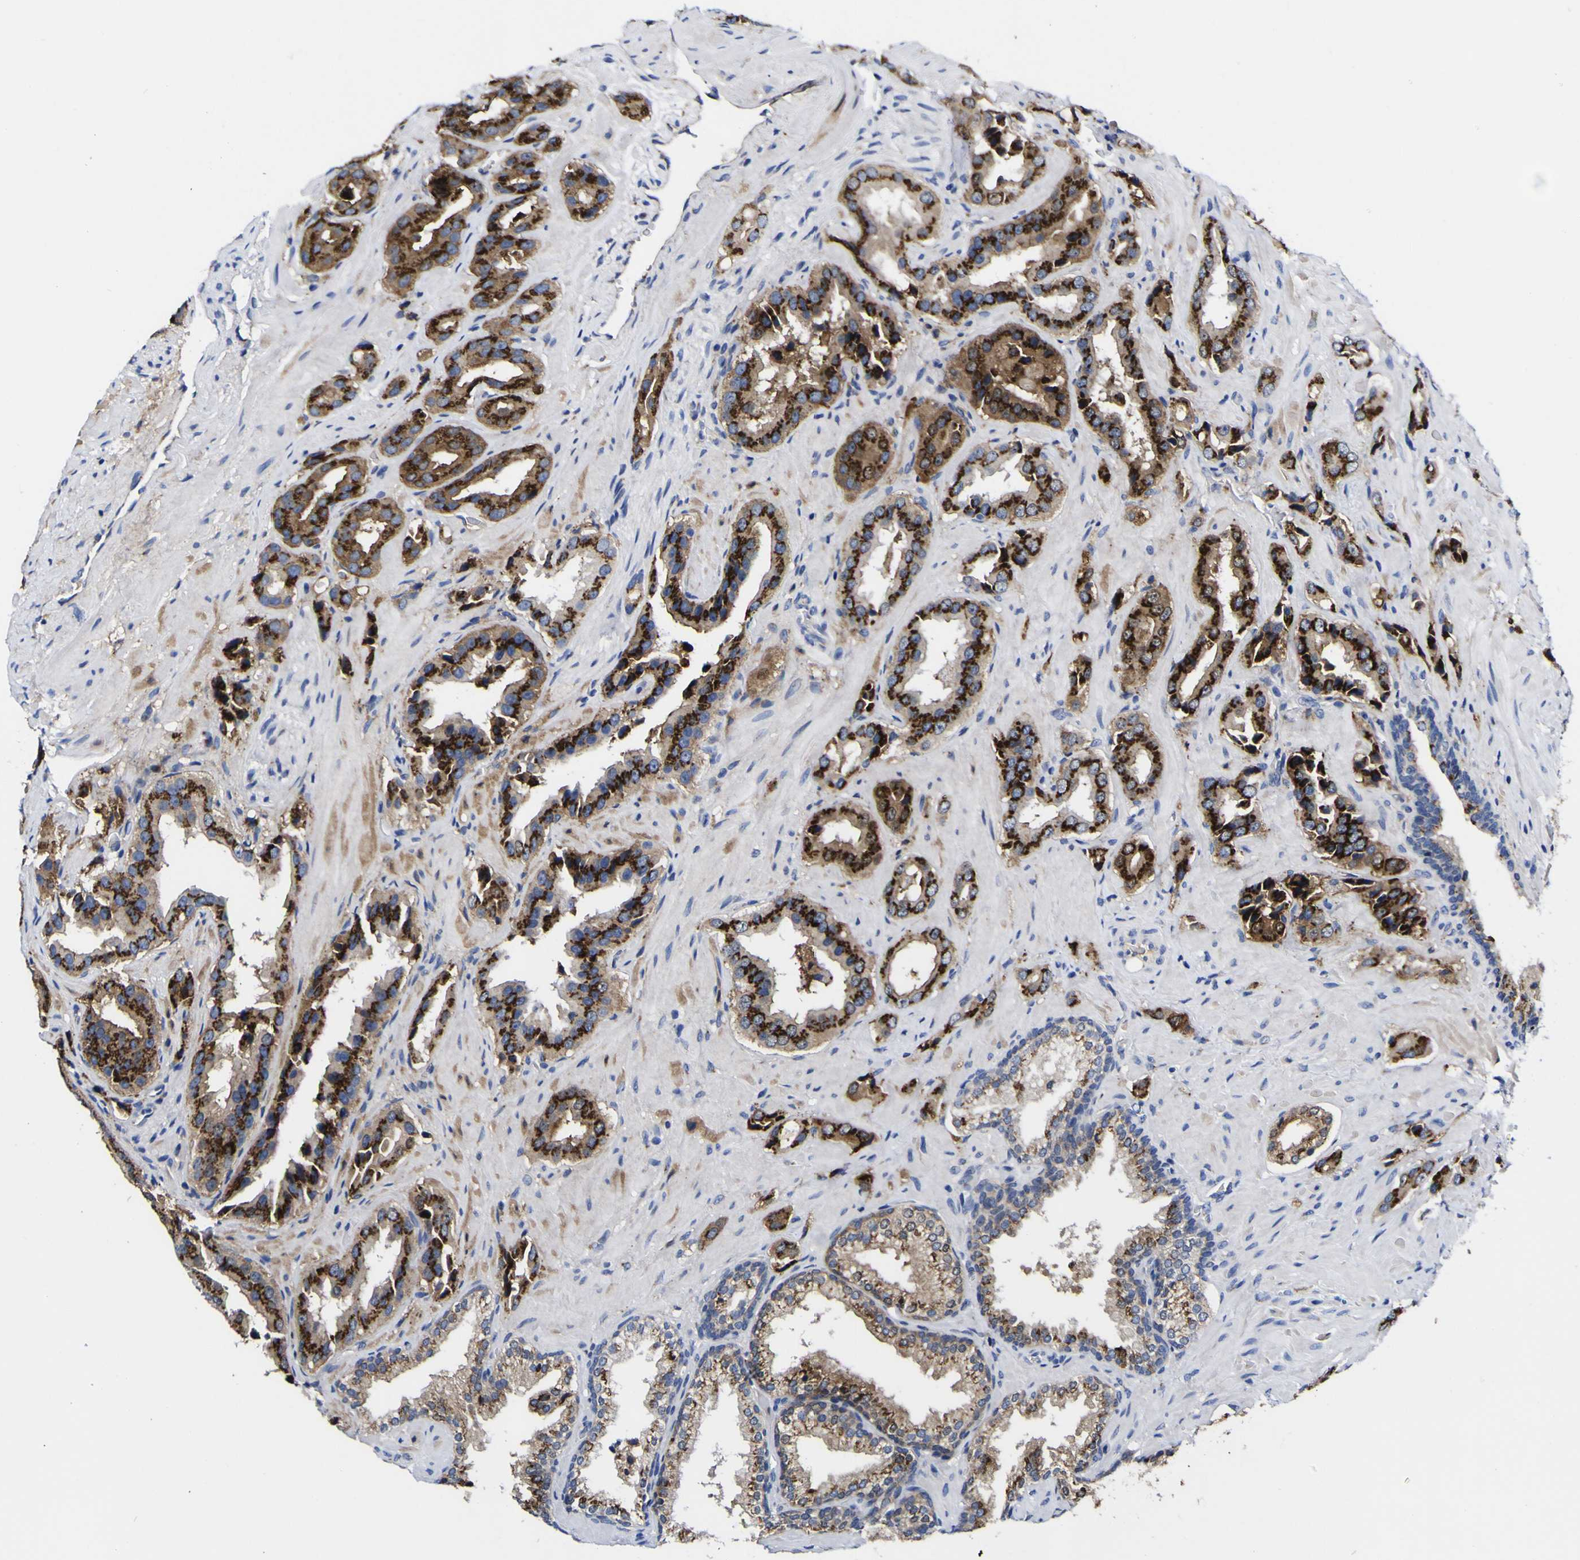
{"staining": {"intensity": "strong", "quantity": ">75%", "location": "cytoplasmic/membranous"}, "tissue": "prostate cancer", "cell_type": "Tumor cells", "image_type": "cancer", "snomed": [{"axis": "morphology", "description": "Adenocarcinoma, High grade"}, {"axis": "topography", "description": "Prostate"}], "caption": "Tumor cells demonstrate strong cytoplasmic/membranous expression in approximately >75% of cells in adenocarcinoma (high-grade) (prostate). The staining was performed using DAB (3,3'-diaminobenzidine), with brown indicating positive protein expression. Nuclei are stained blue with hematoxylin.", "gene": "GOLM1", "patient": {"sex": "male", "age": 64}}